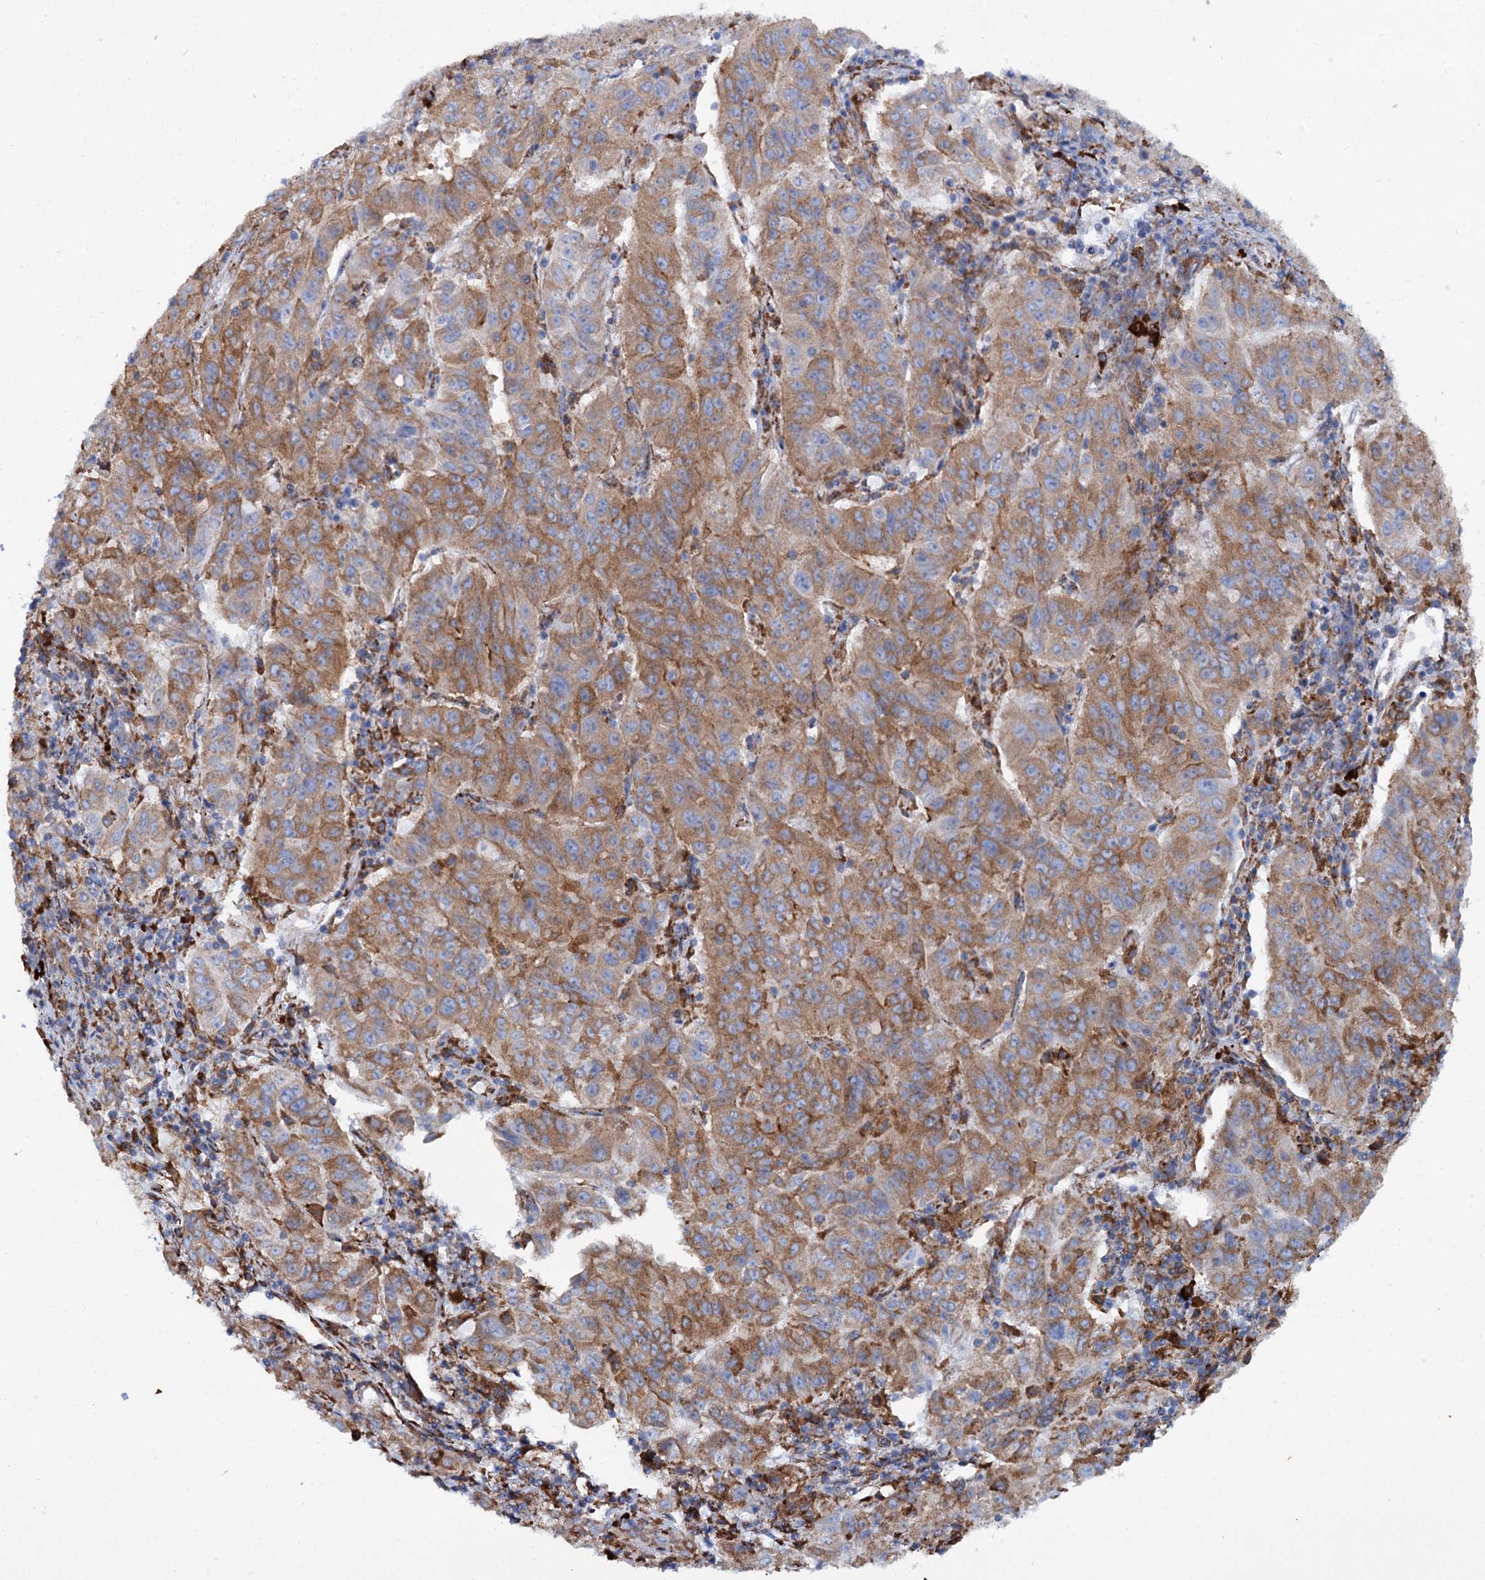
{"staining": {"intensity": "moderate", "quantity": ">75%", "location": "cytoplasmic/membranous"}, "tissue": "pancreatic cancer", "cell_type": "Tumor cells", "image_type": "cancer", "snomed": [{"axis": "morphology", "description": "Adenocarcinoma, NOS"}, {"axis": "topography", "description": "Pancreas"}], "caption": "A brown stain shows moderate cytoplasmic/membranous positivity of a protein in pancreatic adenocarcinoma tumor cells.", "gene": "SHE", "patient": {"sex": "male", "age": 63}}